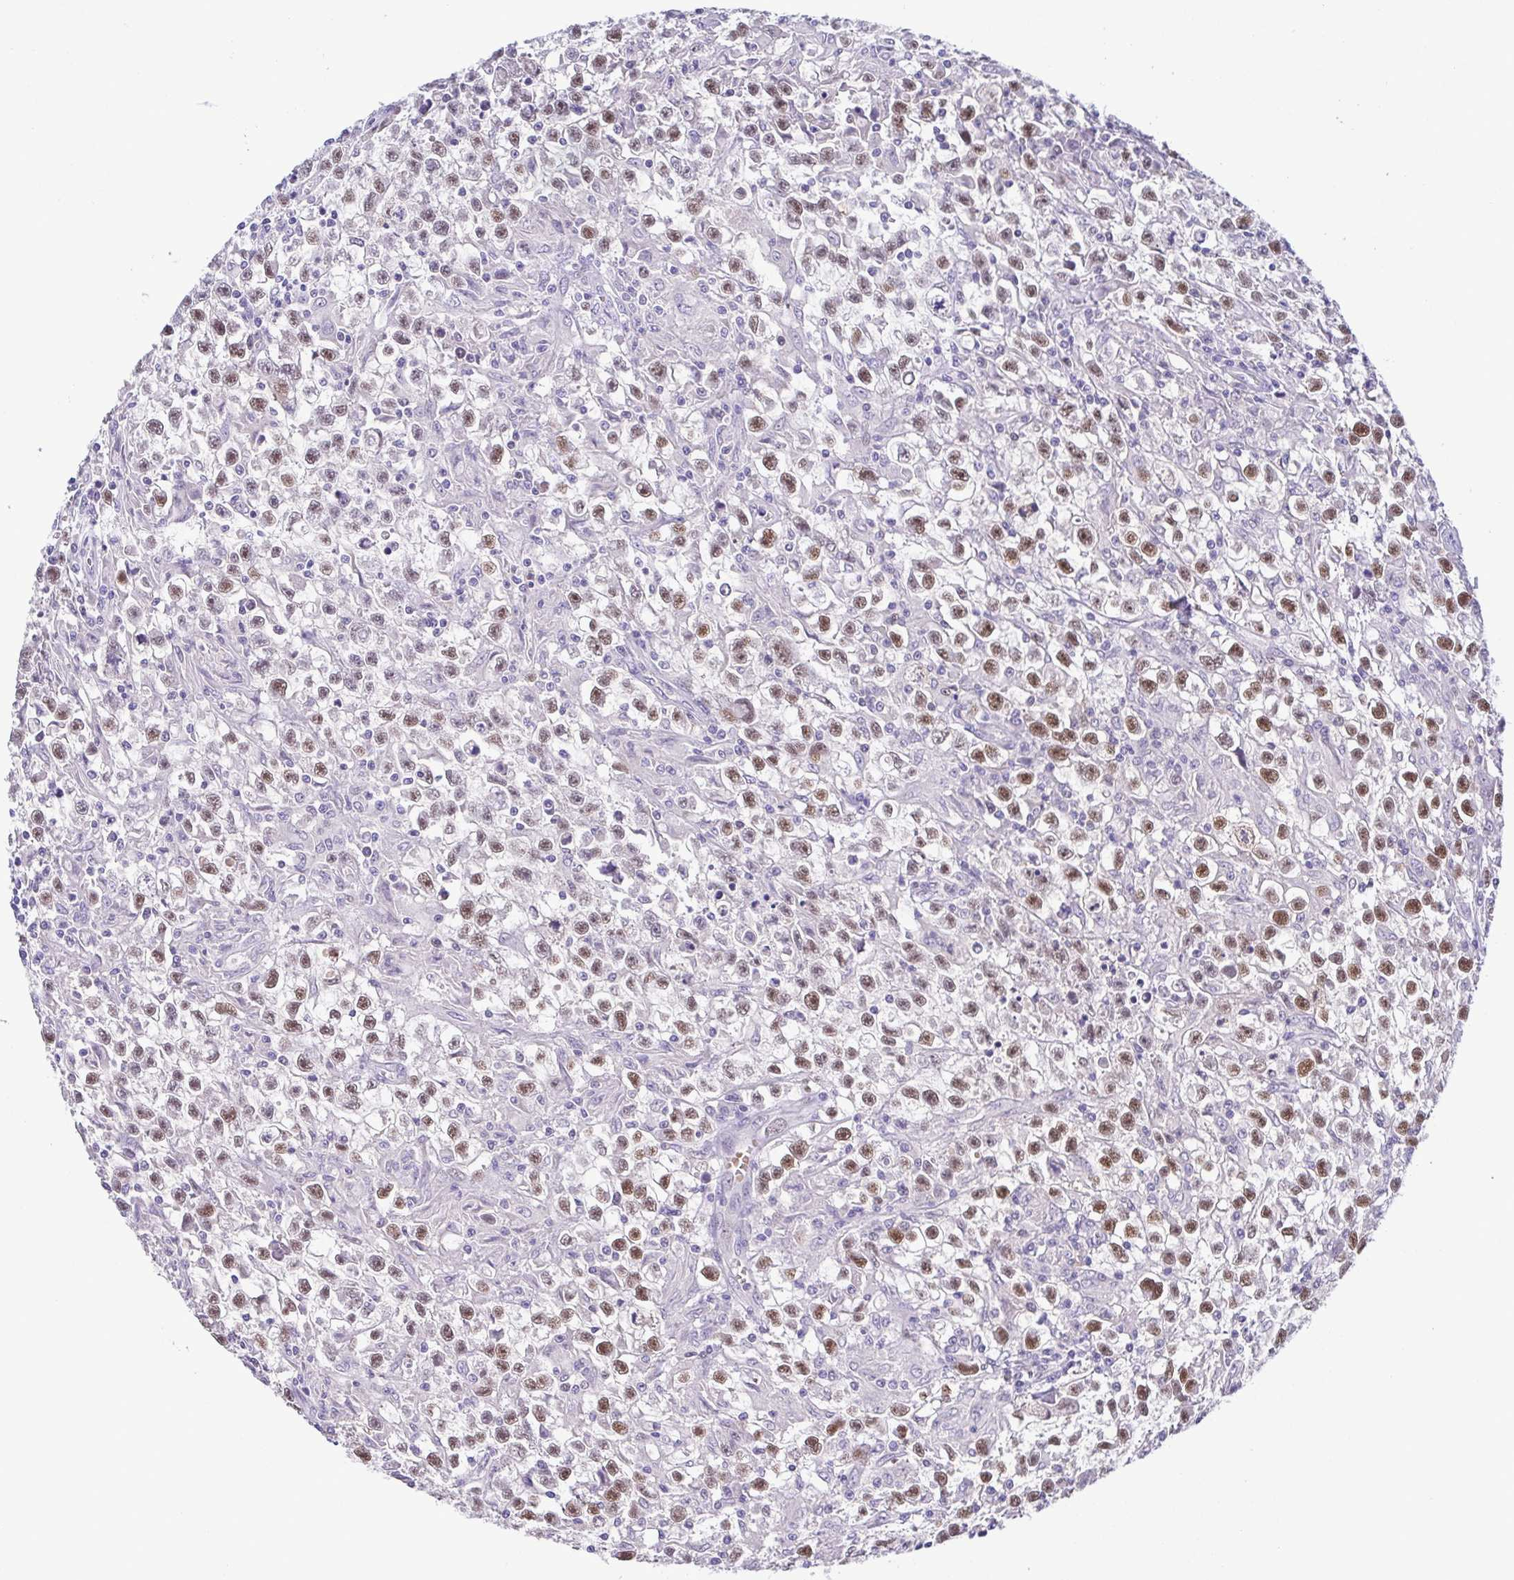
{"staining": {"intensity": "moderate", "quantity": ">75%", "location": "nuclear"}, "tissue": "testis cancer", "cell_type": "Tumor cells", "image_type": "cancer", "snomed": [{"axis": "morphology", "description": "Seminoma, NOS"}, {"axis": "topography", "description": "Testis"}], "caption": "Human testis seminoma stained with a brown dye exhibits moderate nuclear positive expression in about >75% of tumor cells.", "gene": "TIPIN", "patient": {"sex": "male", "age": 31}}